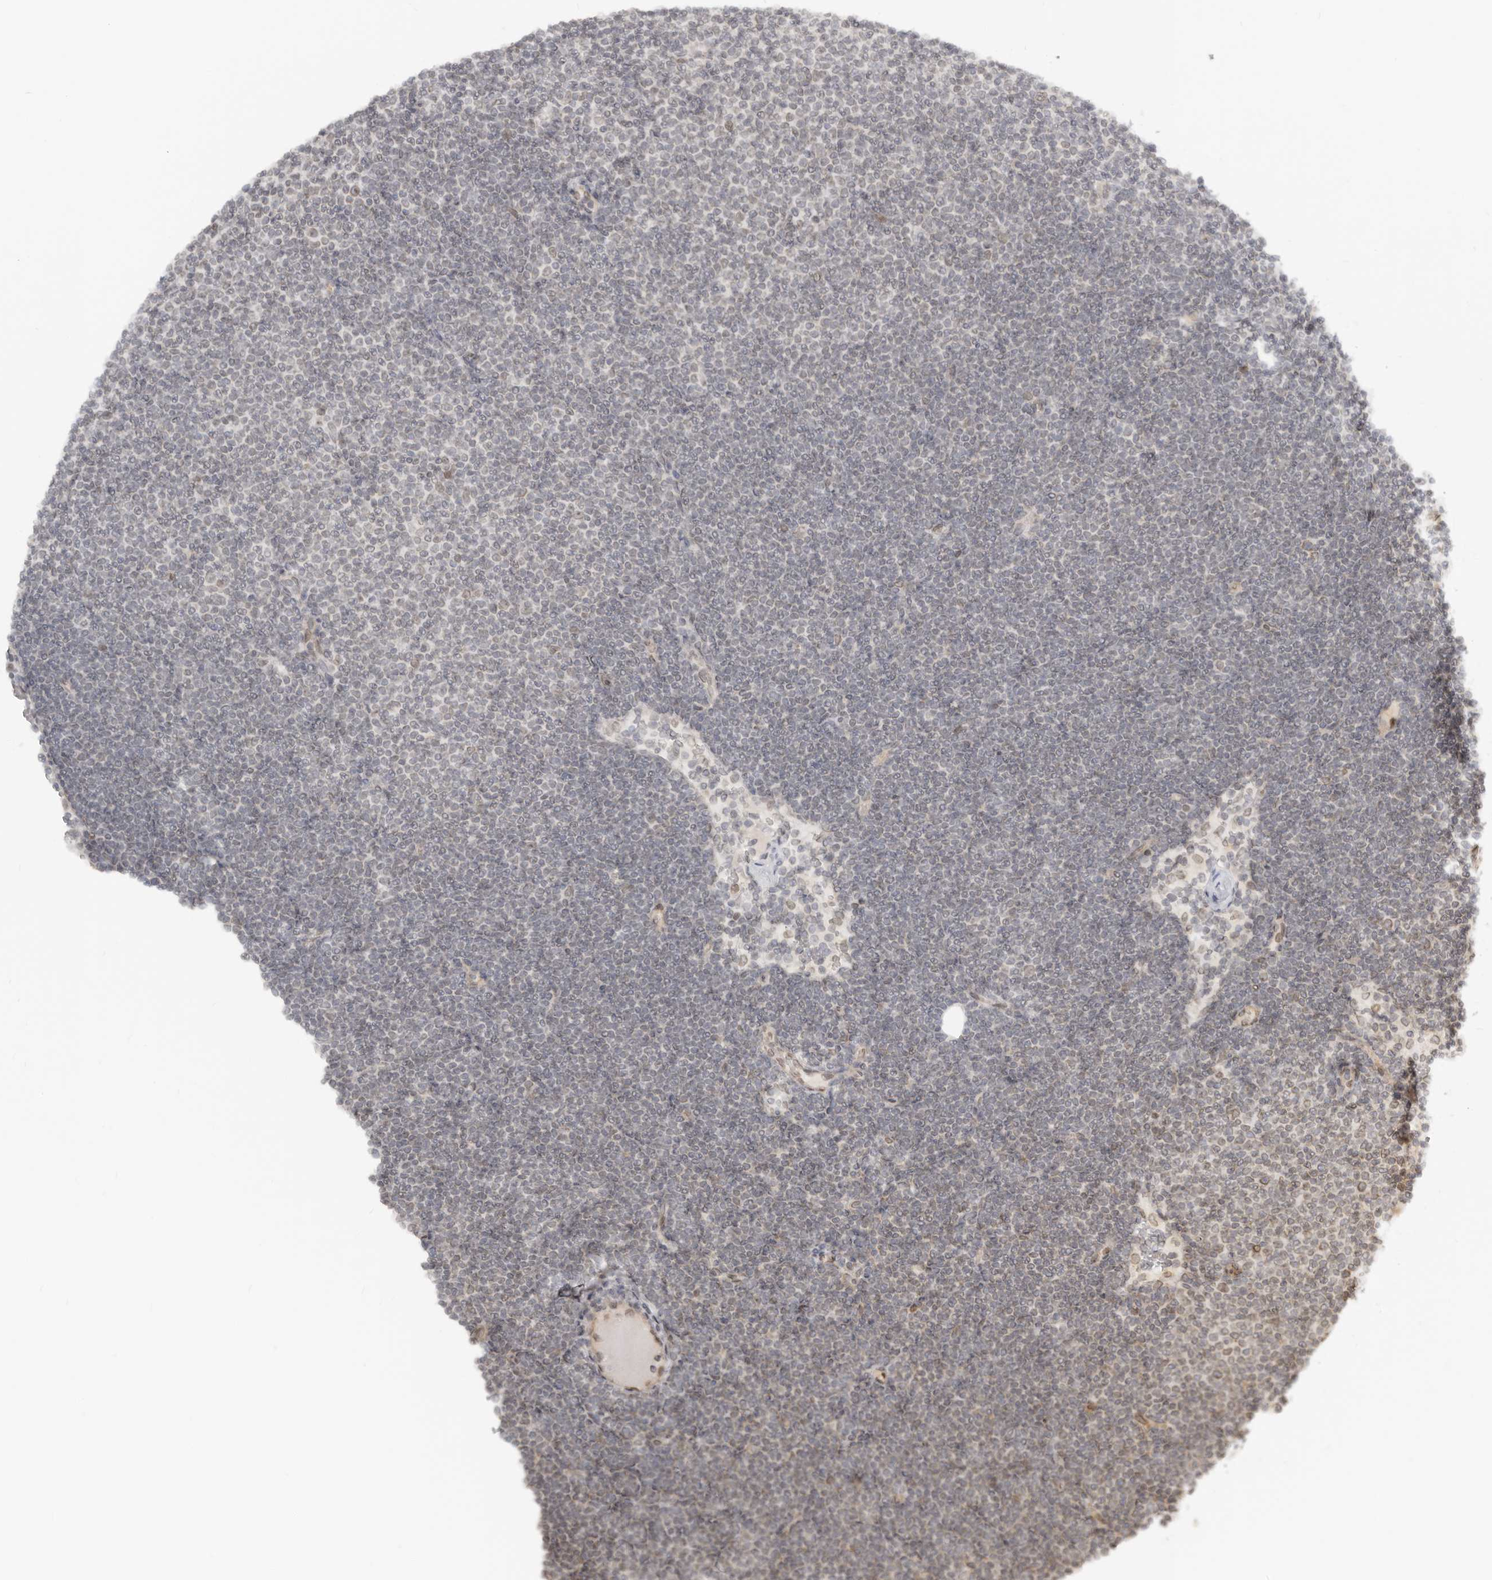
{"staining": {"intensity": "negative", "quantity": "none", "location": "none"}, "tissue": "lymphoma", "cell_type": "Tumor cells", "image_type": "cancer", "snomed": [{"axis": "morphology", "description": "Malignant lymphoma, non-Hodgkin's type, Low grade"}, {"axis": "topography", "description": "Lymph node"}], "caption": "Human lymphoma stained for a protein using immunohistochemistry (IHC) reveals no positivity in tumor cells.", "gene": "NUP153", "patient": {"sex": "female", "age": 53}}